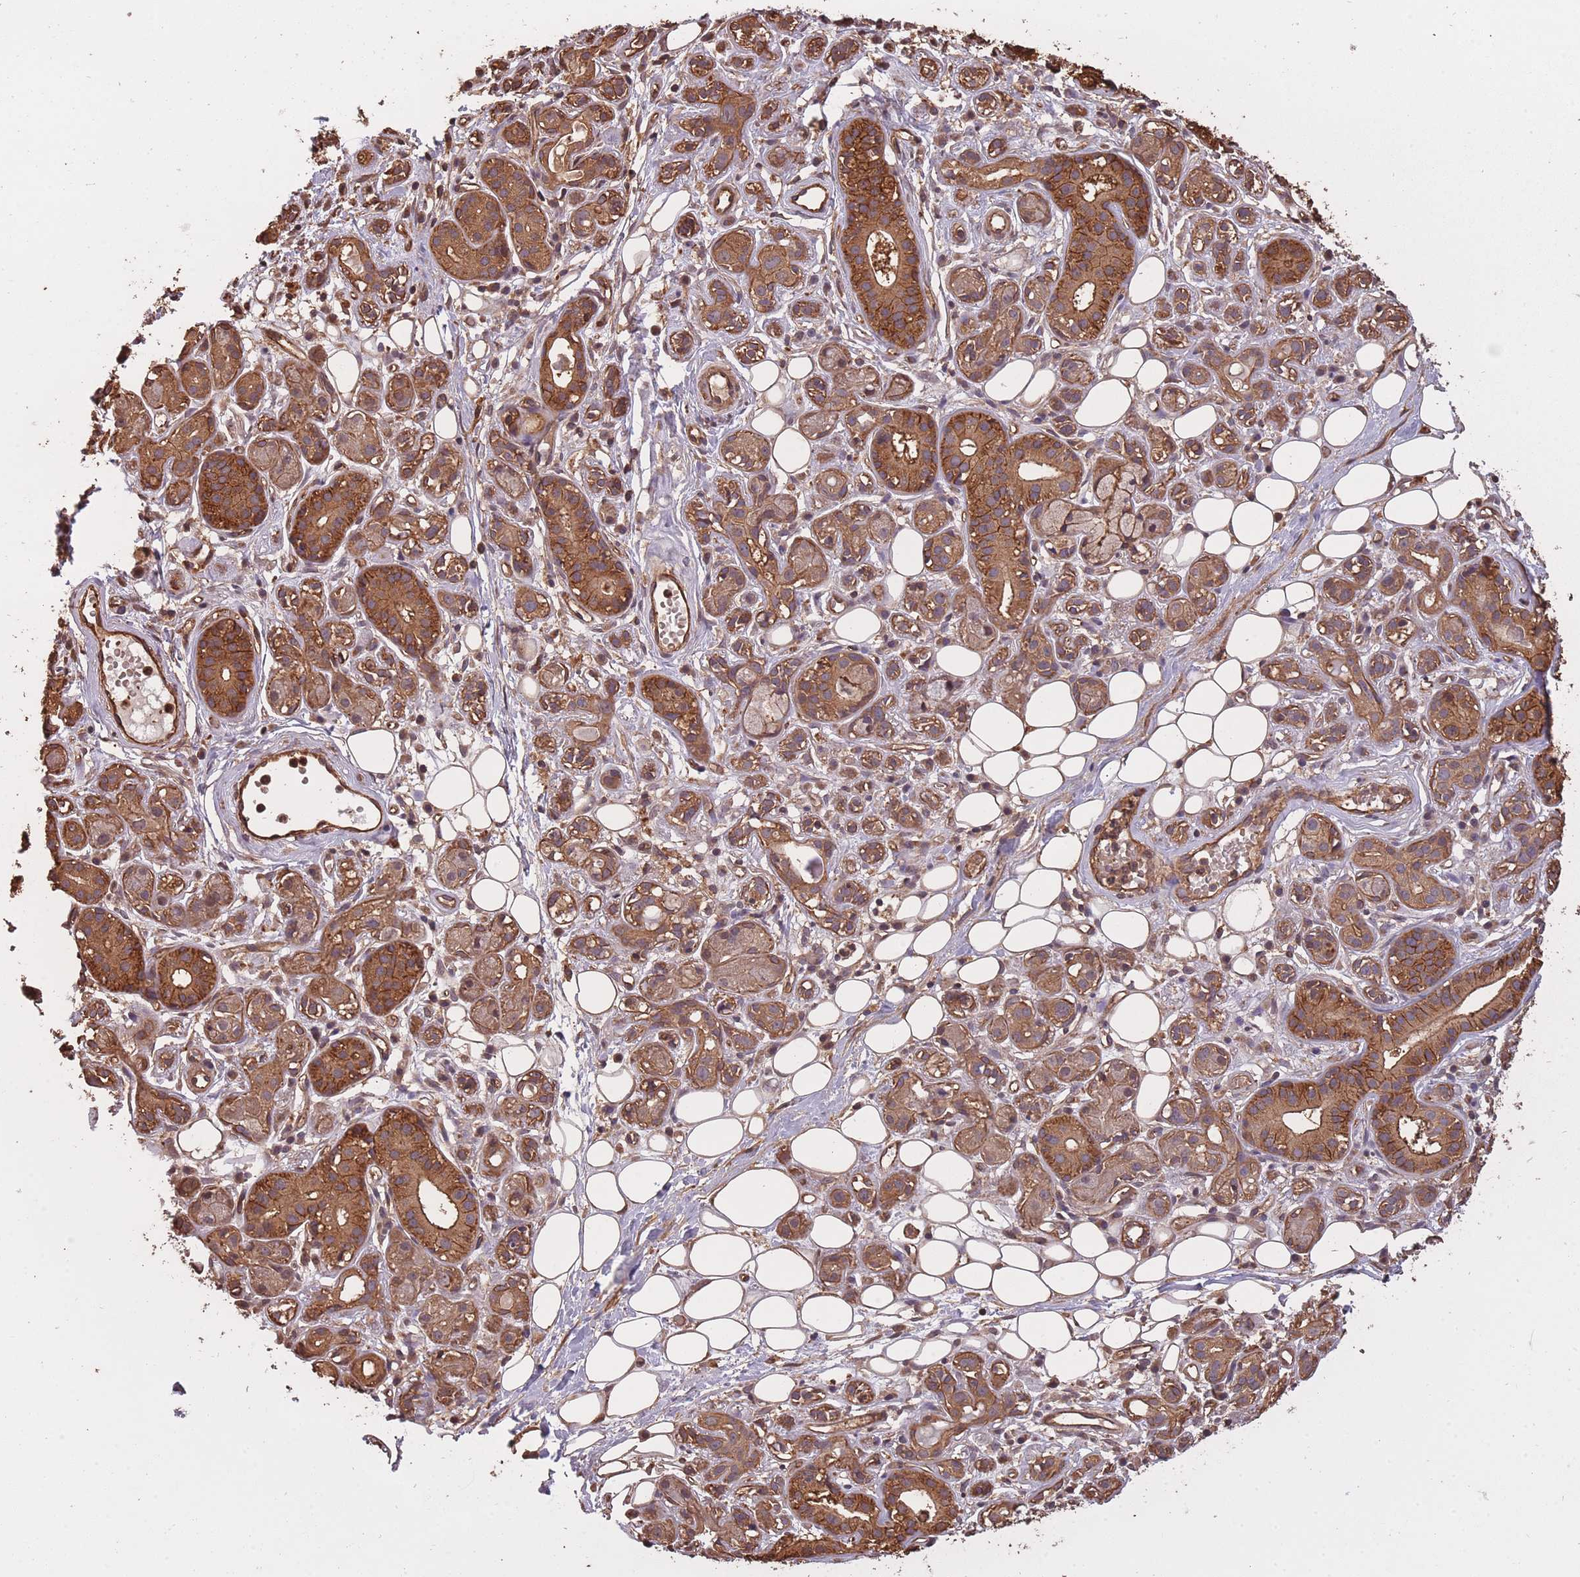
{"staining": {"intensity": "moderate", "quantity": "25%-75%", "location": "cytoplasmic/membranous"}, "tissue": "salivary gland", "cell_type": "Glandular cells", "image_type": "normal", "snomed": [{"axis": "morphology", "description": "Normal tissue, NOS"}, {"axis": "topography", "description": "Salivary gland"}], "caption": "A medium amount of moderate cytoplasmic/membranous expression is seen in approximately 25%-75% of glandular cells in normal salivary gland.", "gene": "ARMH3", "patient": {"sex": "male", "age": 54}}